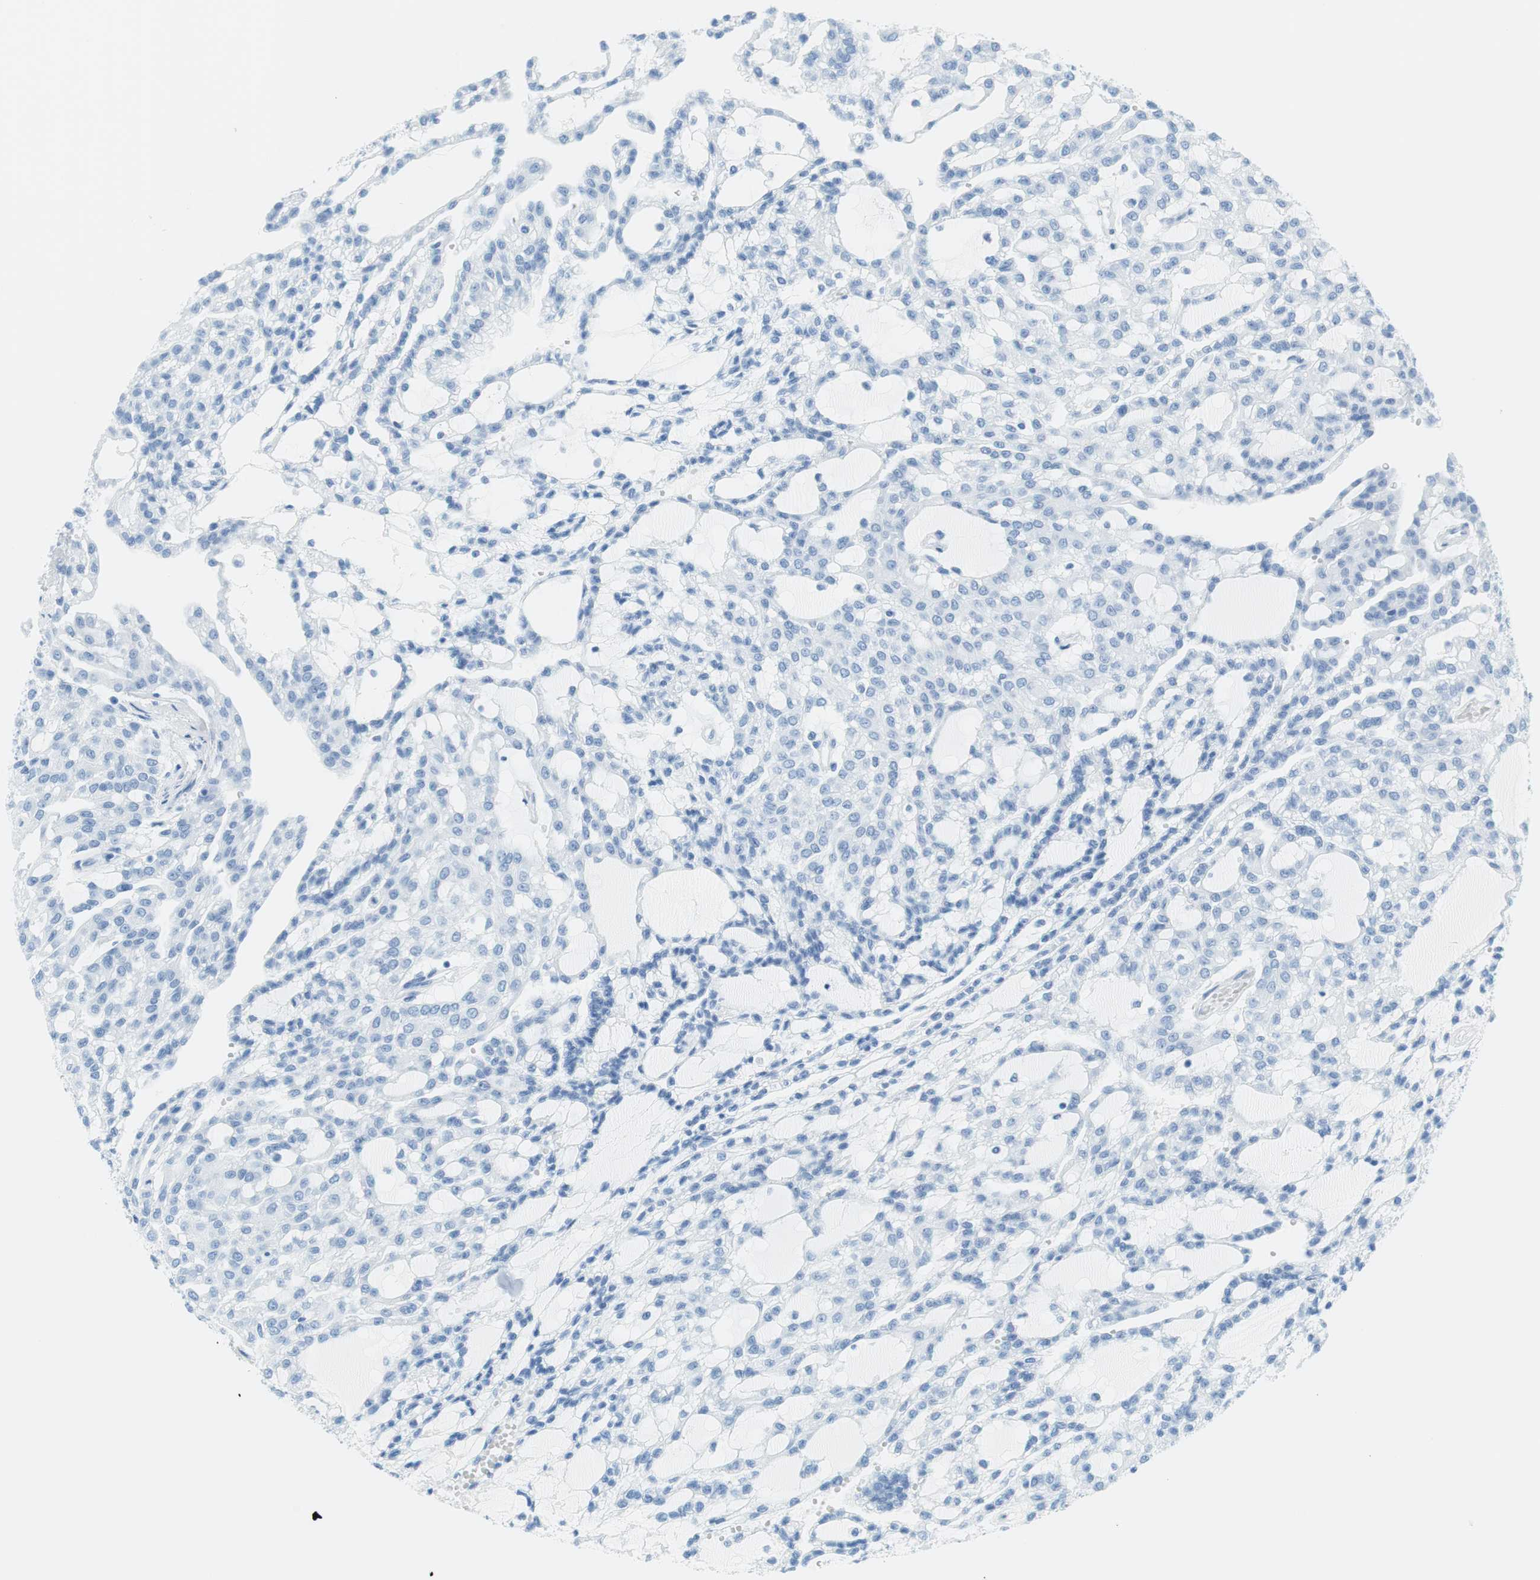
{"staining": {"intensity": "negative", "quantity": "none", "location": "none"}, "tissue": "renal cancer", "cell_type": "Tumor cells", "image_type": "cancer", "snomed": [{"axis": "morphology", "description": "Adenocarcinoma, NOS"}, {"axis": "topography", "description": "Kidney"}], "caption": "Immunohistochemistry photomicrograph of renal cancer (adenocarcinoma) stained for a protein (brown), which shows no staining in tumor cells.", "gene": "MYH1", "patient": {"sex": "male", "age": 63}}